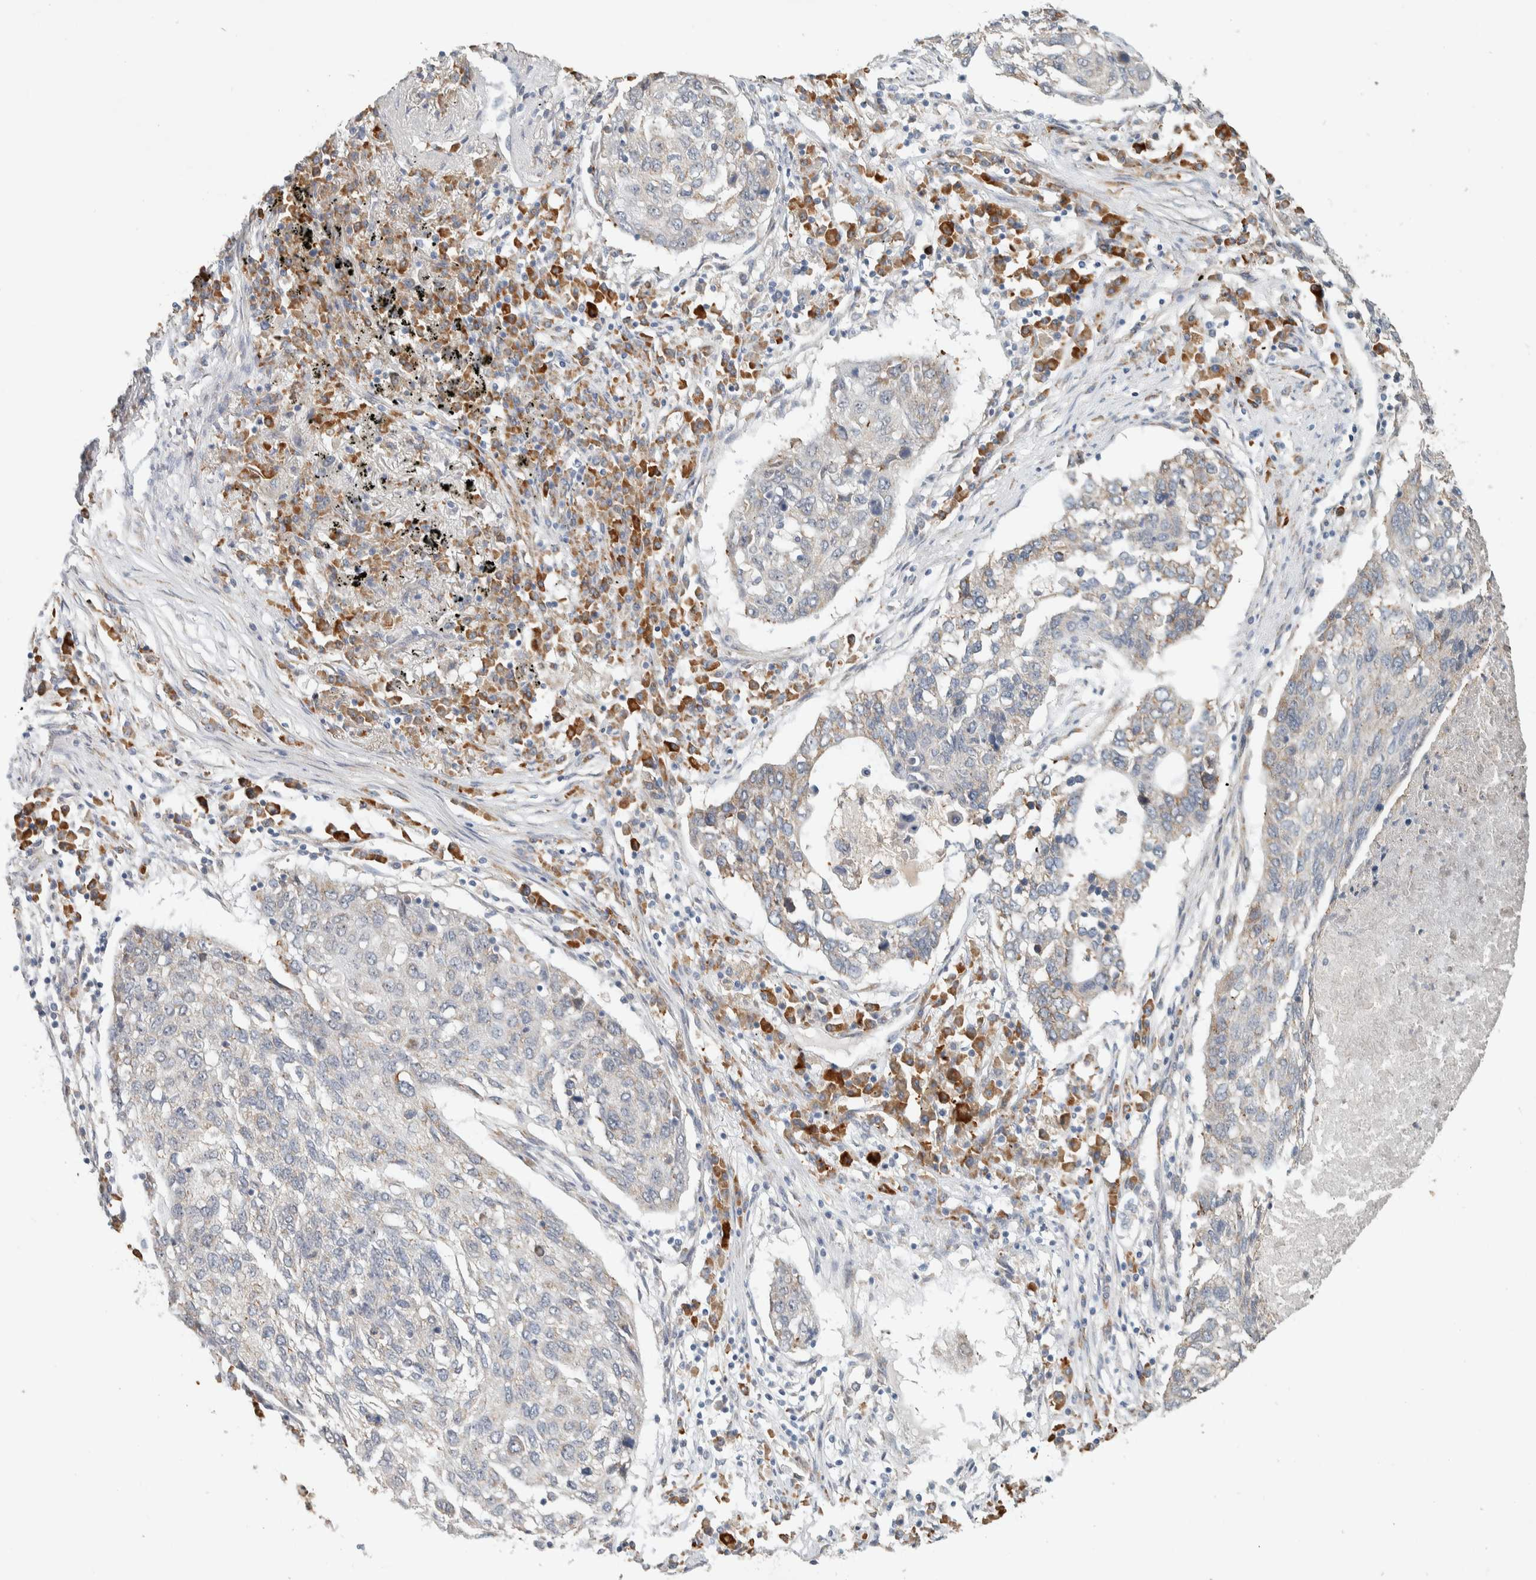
{"staining": {"intensity": "weak", "quantity": "<25%", "location": "cytoplasmic/membranous"}, "tissue": "lung cancer", "cell_type": "Tumor cells", "image_type": "cancer", "snomed": [{"axis": "morphology", "description": "Squamous cell carcinoma, NOS"}, {"axis": "topography", "description": "Lung"}], "caption": "DAB immunohistochemical staining of human lung squamous cell carcinoma displays no significant expression in tumor cells.", "gene": "KLHL40", "patient": {"sex": "female", "age": 63}}